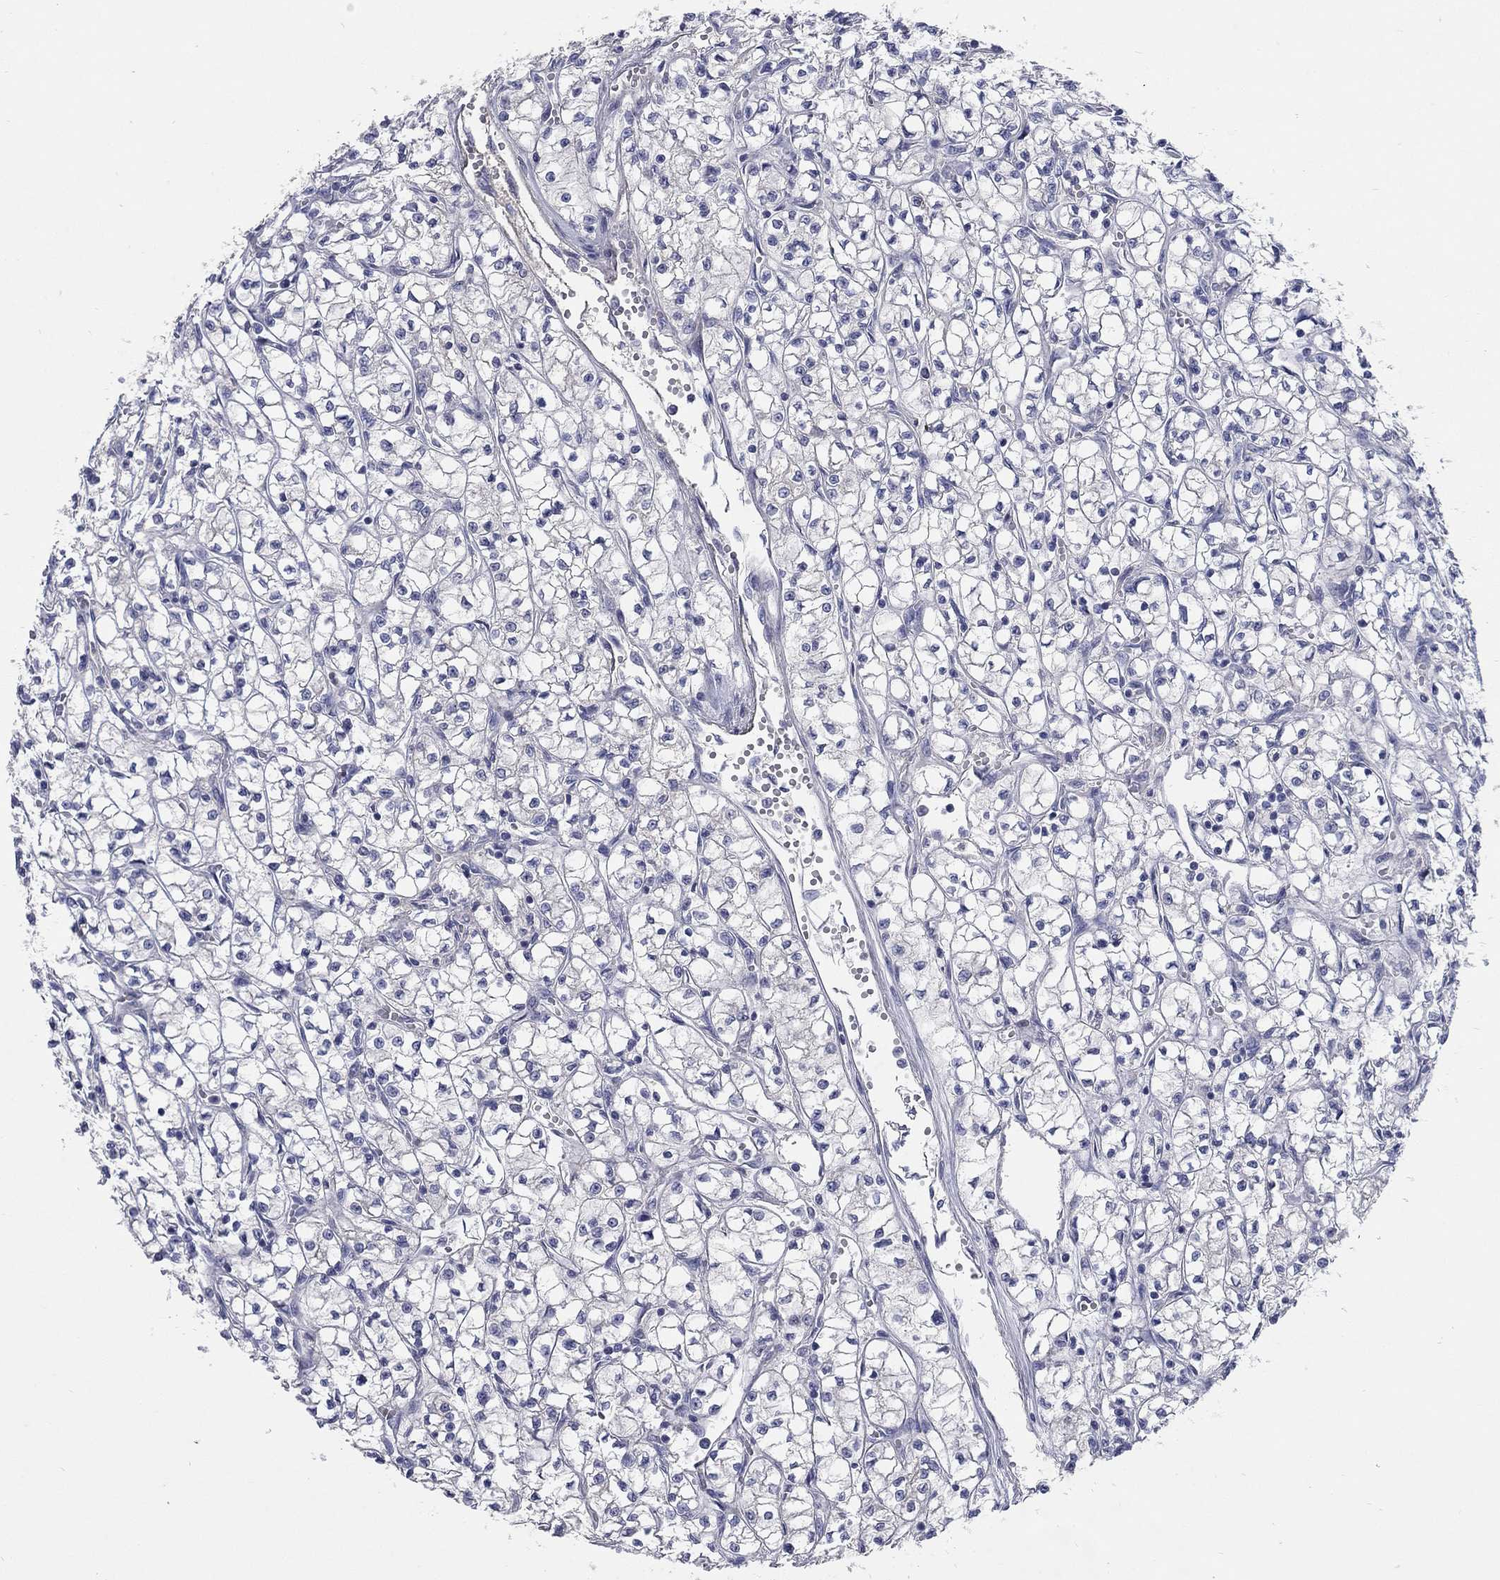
{"staining": {"intensity": "negative", "quantity": "none", "location": "none"}, "tissue": "renal cancer", "cell_type": "Tumor cells", "image_type": "cancer", "snomed": [{"axis": "morphology", "description": "Adenocarcinoma, NOS"}, {"axis": "topography", "description": "Kidney"}], "caption": "Immunohistochemical staining of renal cancer reveals no significant positivity in tumor cells. (Stains: DAB IHC with hematoxylin counter stain, Microscopy: brightfield microscopy at high magnification).", "gene": "TMEM249", "patient": {"sex": "female", "age": 64}}